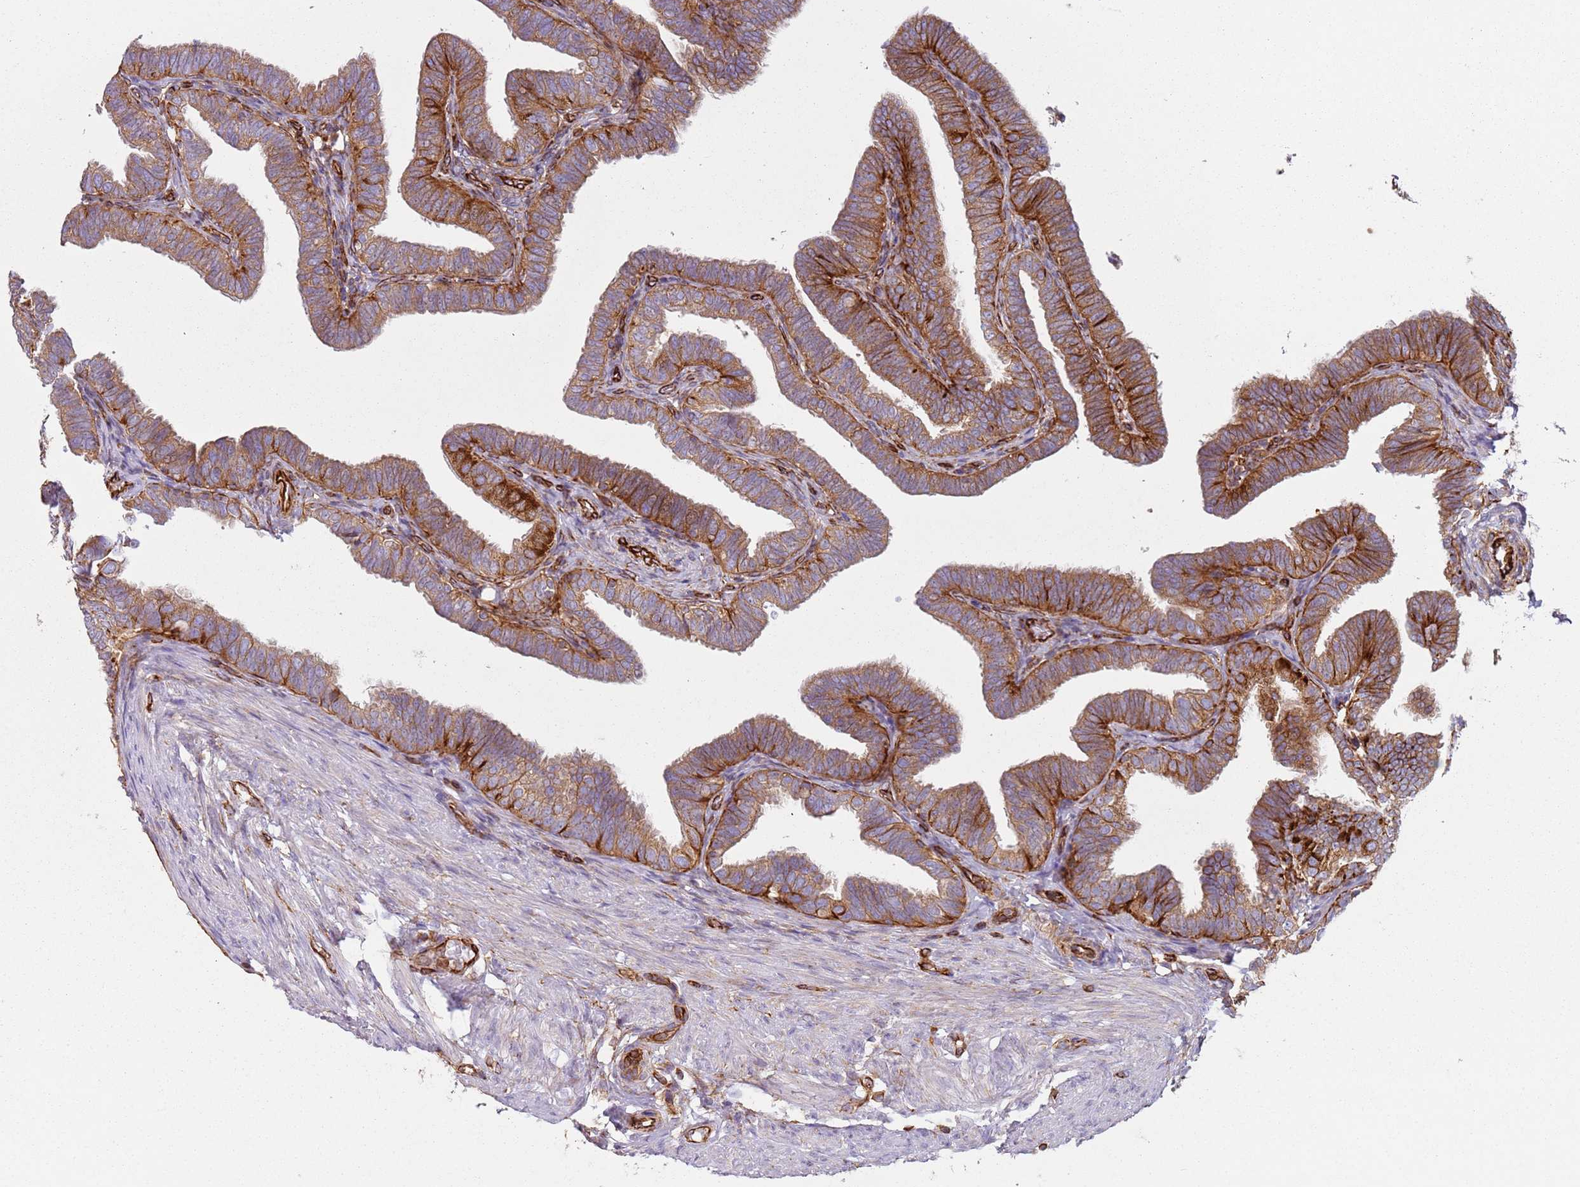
{"staining": {"intensity": "moderate", "quantity": ">75%", "location": "cytoplasmic/membranous"}, "tissue": "fallopian tube", "cell_type": "Glandular cells", "image_type": "normal", "snomed": [{"axis": "morphology", "description": "Normal tissue, NOS"}, {"axis": "topography", "description": "Fallopian tube"}], "caption": "Fallopian tube stained with immunohistochemistry (IHC) shows moderate cytoplasmic/membranous staining in about >75% of glandular cells.", "gene": "SNAPIN", "patient": {"sex": "female", "age": 39}}